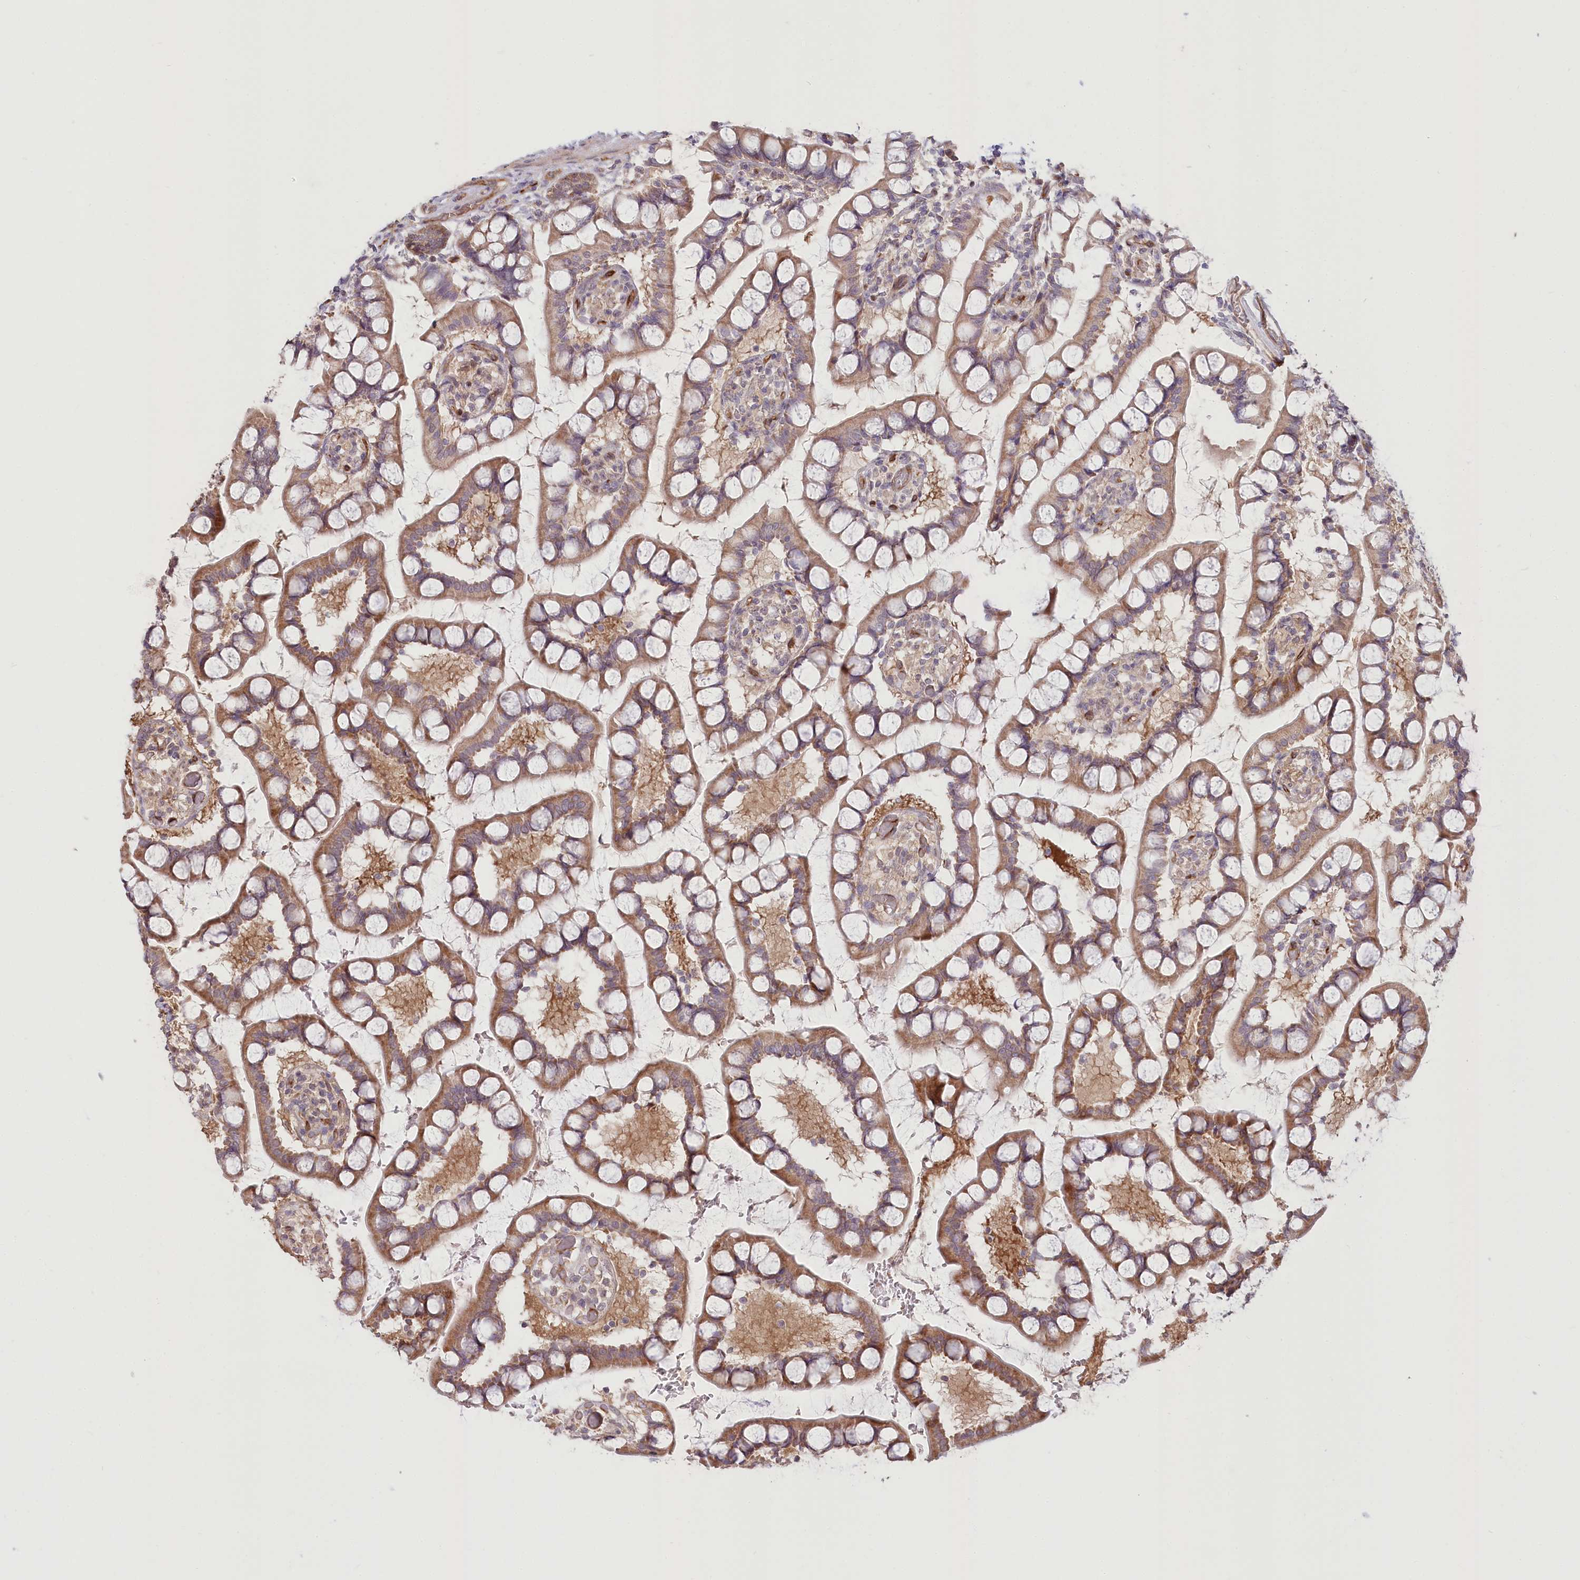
{"staining": {"intensity": "moderate", "quantity": ">75%", "location": "cytoplasmic/membranous"}, "tissue": "small intestine", "cell_type": "Glandular cells", "image_type": "normal", "snomed": [{"axis": "morphology", "description": "Normal tissue, NOS"}, {"axis": "topography", "description": "Small intestine"}], "caption": "Immunohistochemical staining of benign small intestine reveals >75% levels of moderate cytoplasmic/membranous protein positivity in approximately >75% of glandular cells.", "gene": "CEP70", "patient": {"sex": "male", "age": 52}}